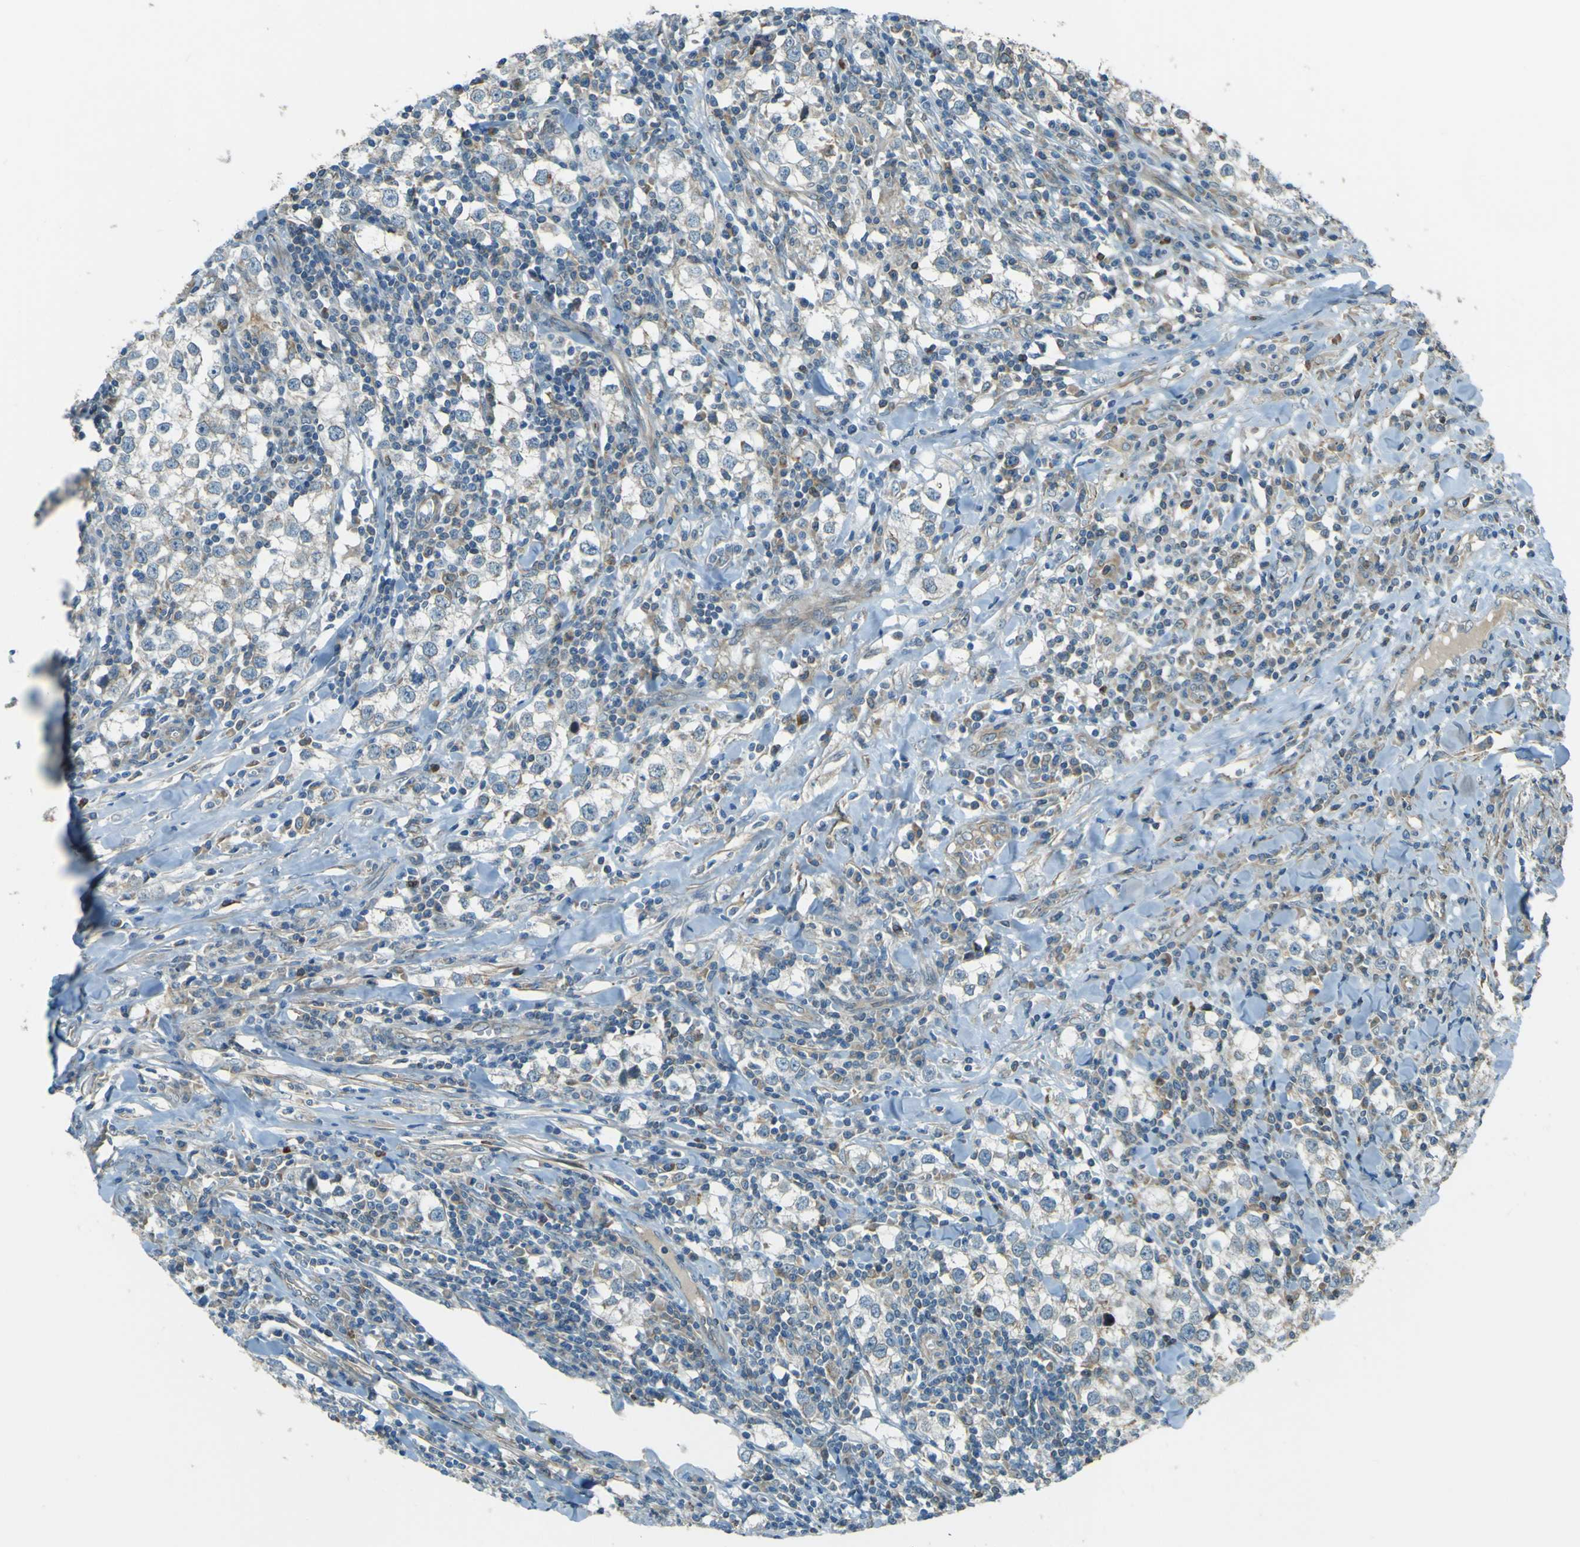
{"staining": {"intensity": "negative", "quantity": "none", "location": "none"}, "tissue": "testis cancer", "cell_type": "Tumor cells", "image_type": "cancer", "snomed": [{"axis": "morphology", "description": "Seminoma, NOS"}, {"axis": "morphology", "description": "Carcinoma, Embryonal, NOS"}, {"axis": "topography", "description": "Testis"}], "caption": "The image reveals no significant expression in tumor cells of testis embryonal carcinoma. (Brightfield microscopy of DAB immunohistochemistry at high magnification).", "gene": "LPCAT1", "patient": {"sex": "male", "age": 36}}